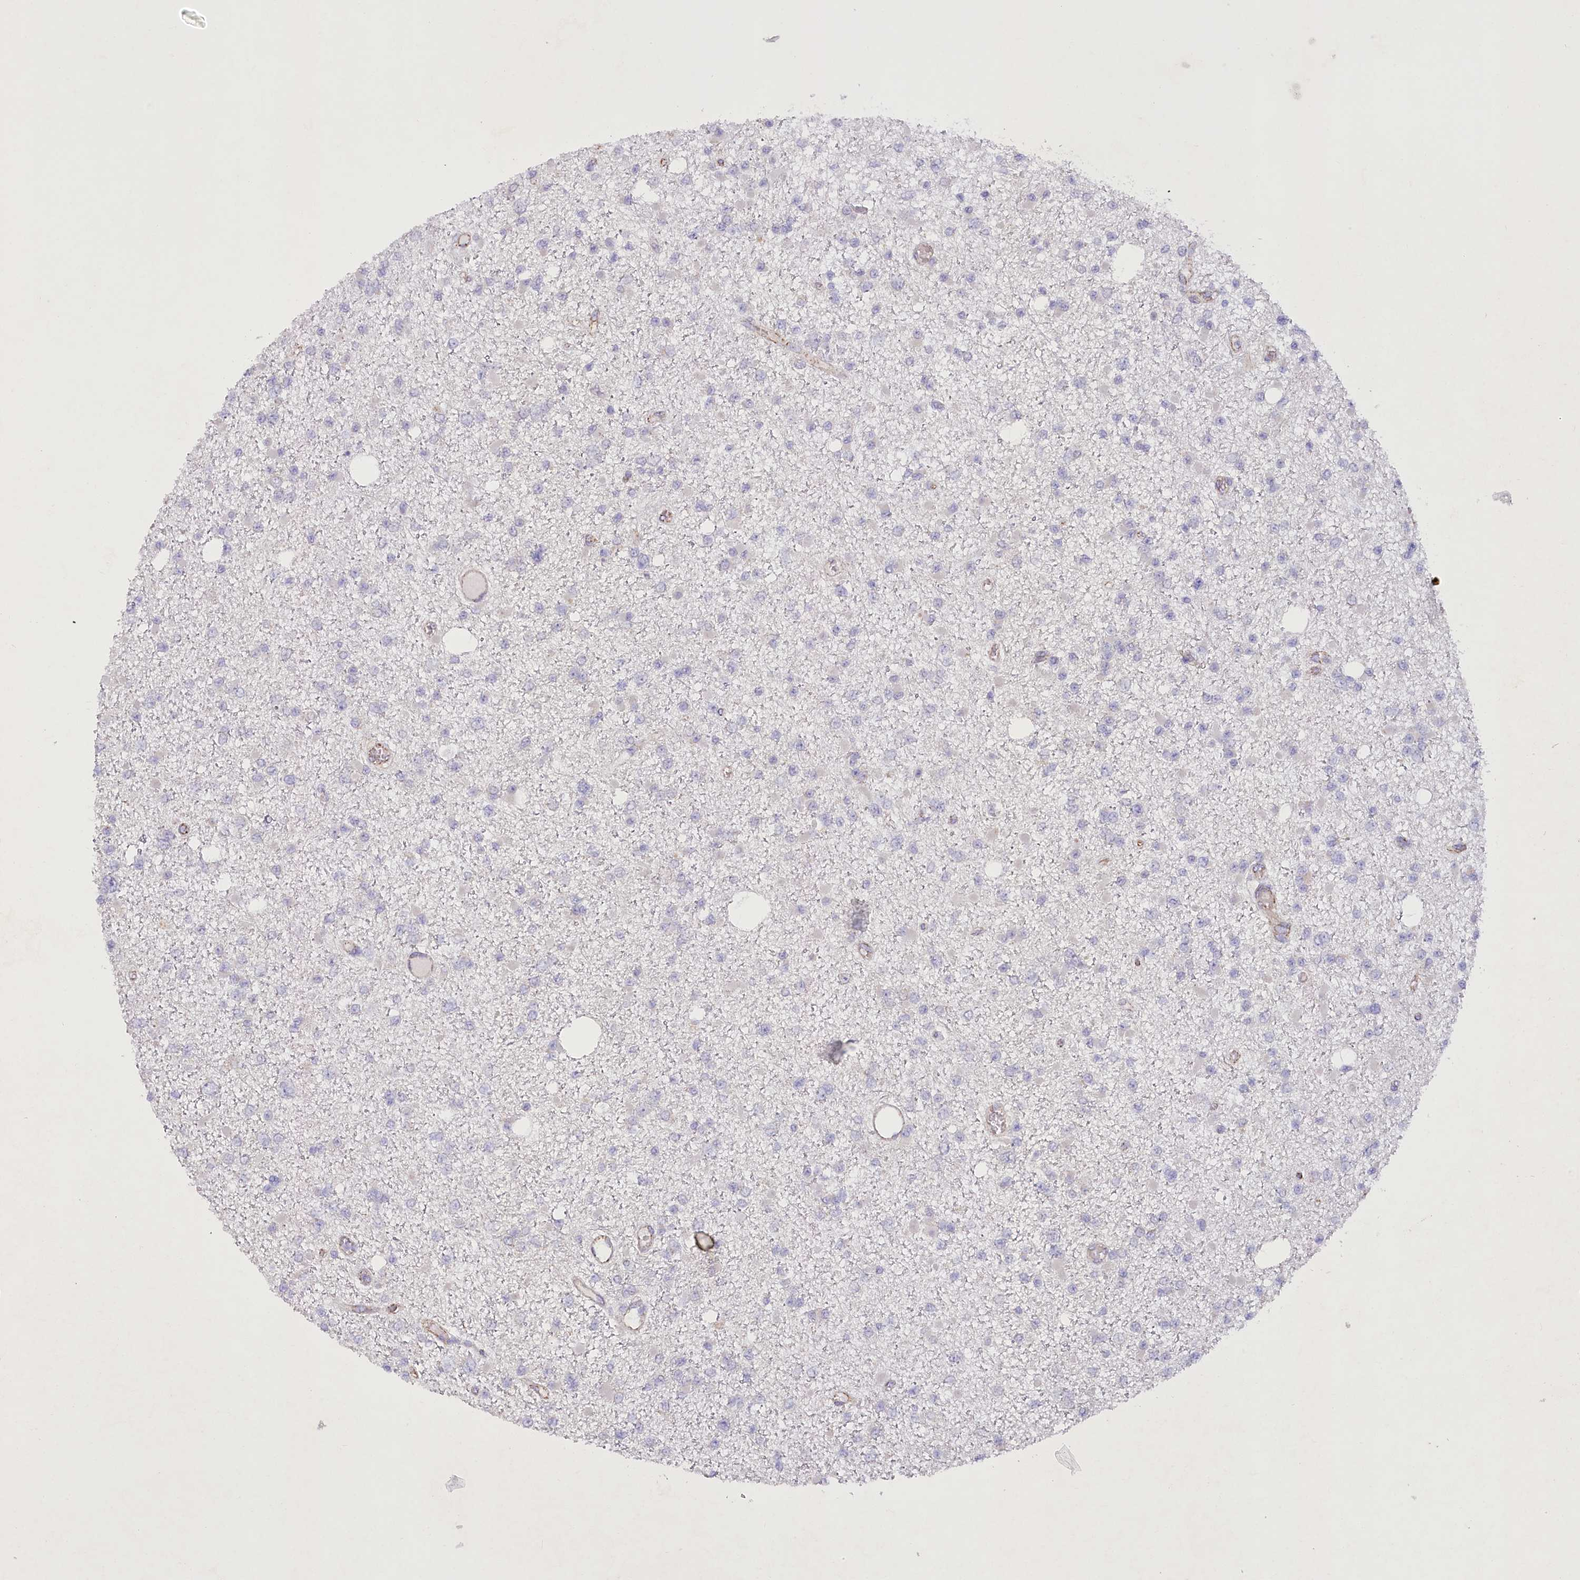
{"staining": {"intensity": "negative", "quantity": "none", "location": "none"}, "tissue": "glioma", "cell_type": "Tumor cells", "image_type": "cancer", "snomed": [{"axis": "morphology", "description": "Glioma, malignant, Low grade"}, {"axis": "topography", "description": "Brain"}], "caption": "This histopathology image is of glioma stained with immunohistochemistry (IHC) to label a protein in brown with the nuclei are counter-stained blue. There is no expression in tumor cells.", "gene": "DCUN1D1", "patient": {"sex": "female", "age": 22}}